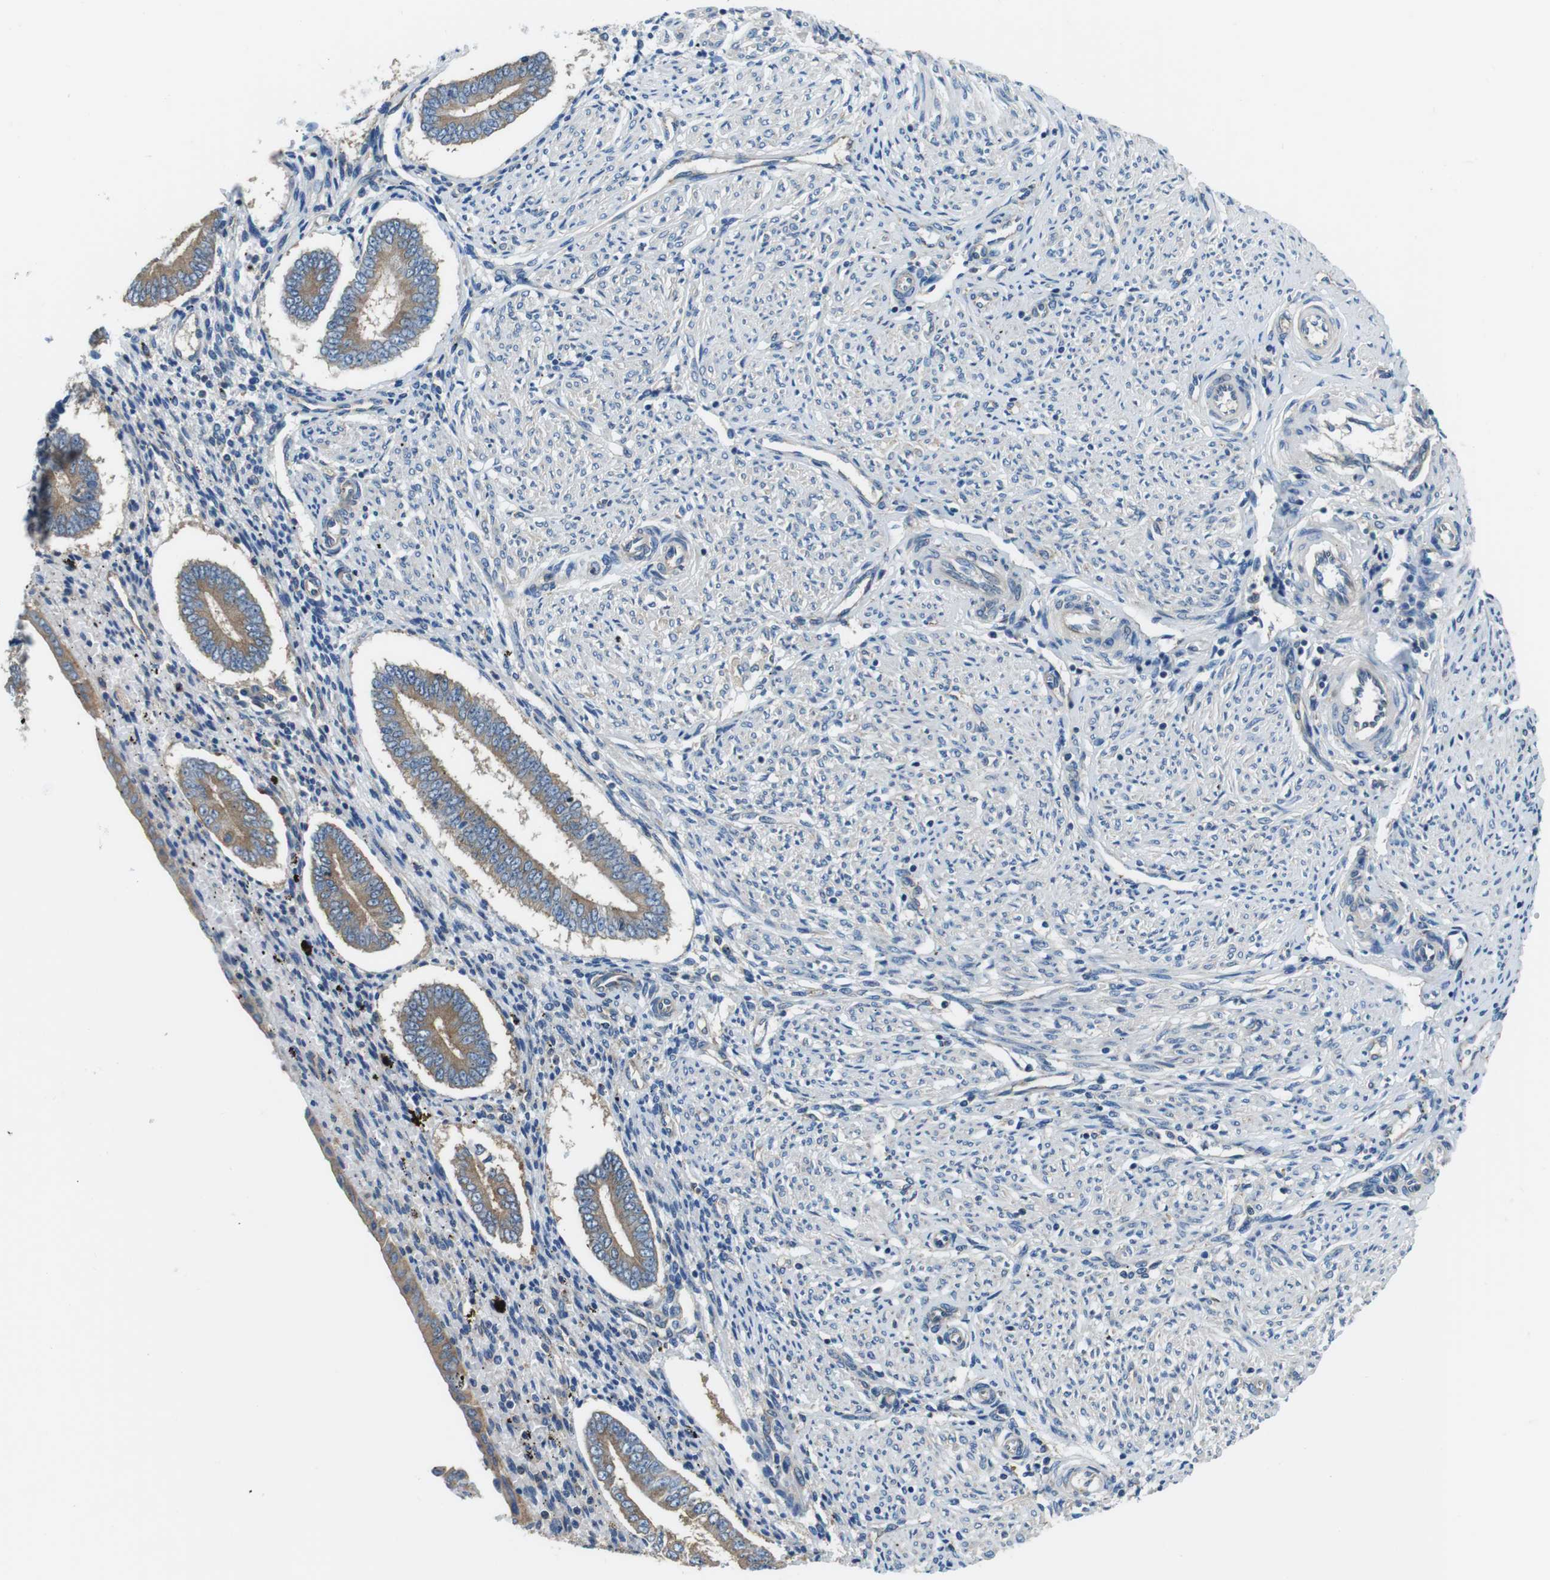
{"staining": {"intensity": "weak", "quantity": "25%-75%", "location": "cytoplasmic/membranous"}, "tissue": "endometrium", "cell_type": "Cells in endometrial stroma", "image_type": "normal", "snomed": [{"axis": "morphology", "description": "Normal tissue, NOS"}, {"axis": "topography", "description": "Endometrium"}], "caption": "Immunohistochemistry (IHC) of benign human endometrium demonstrates low levels of weak cytoplasmic/membranous staining in about 25%-75% of cells in endometrial stroma.", "gene": "DENND4C", "patient": {"sex": "female", "age": 42}}